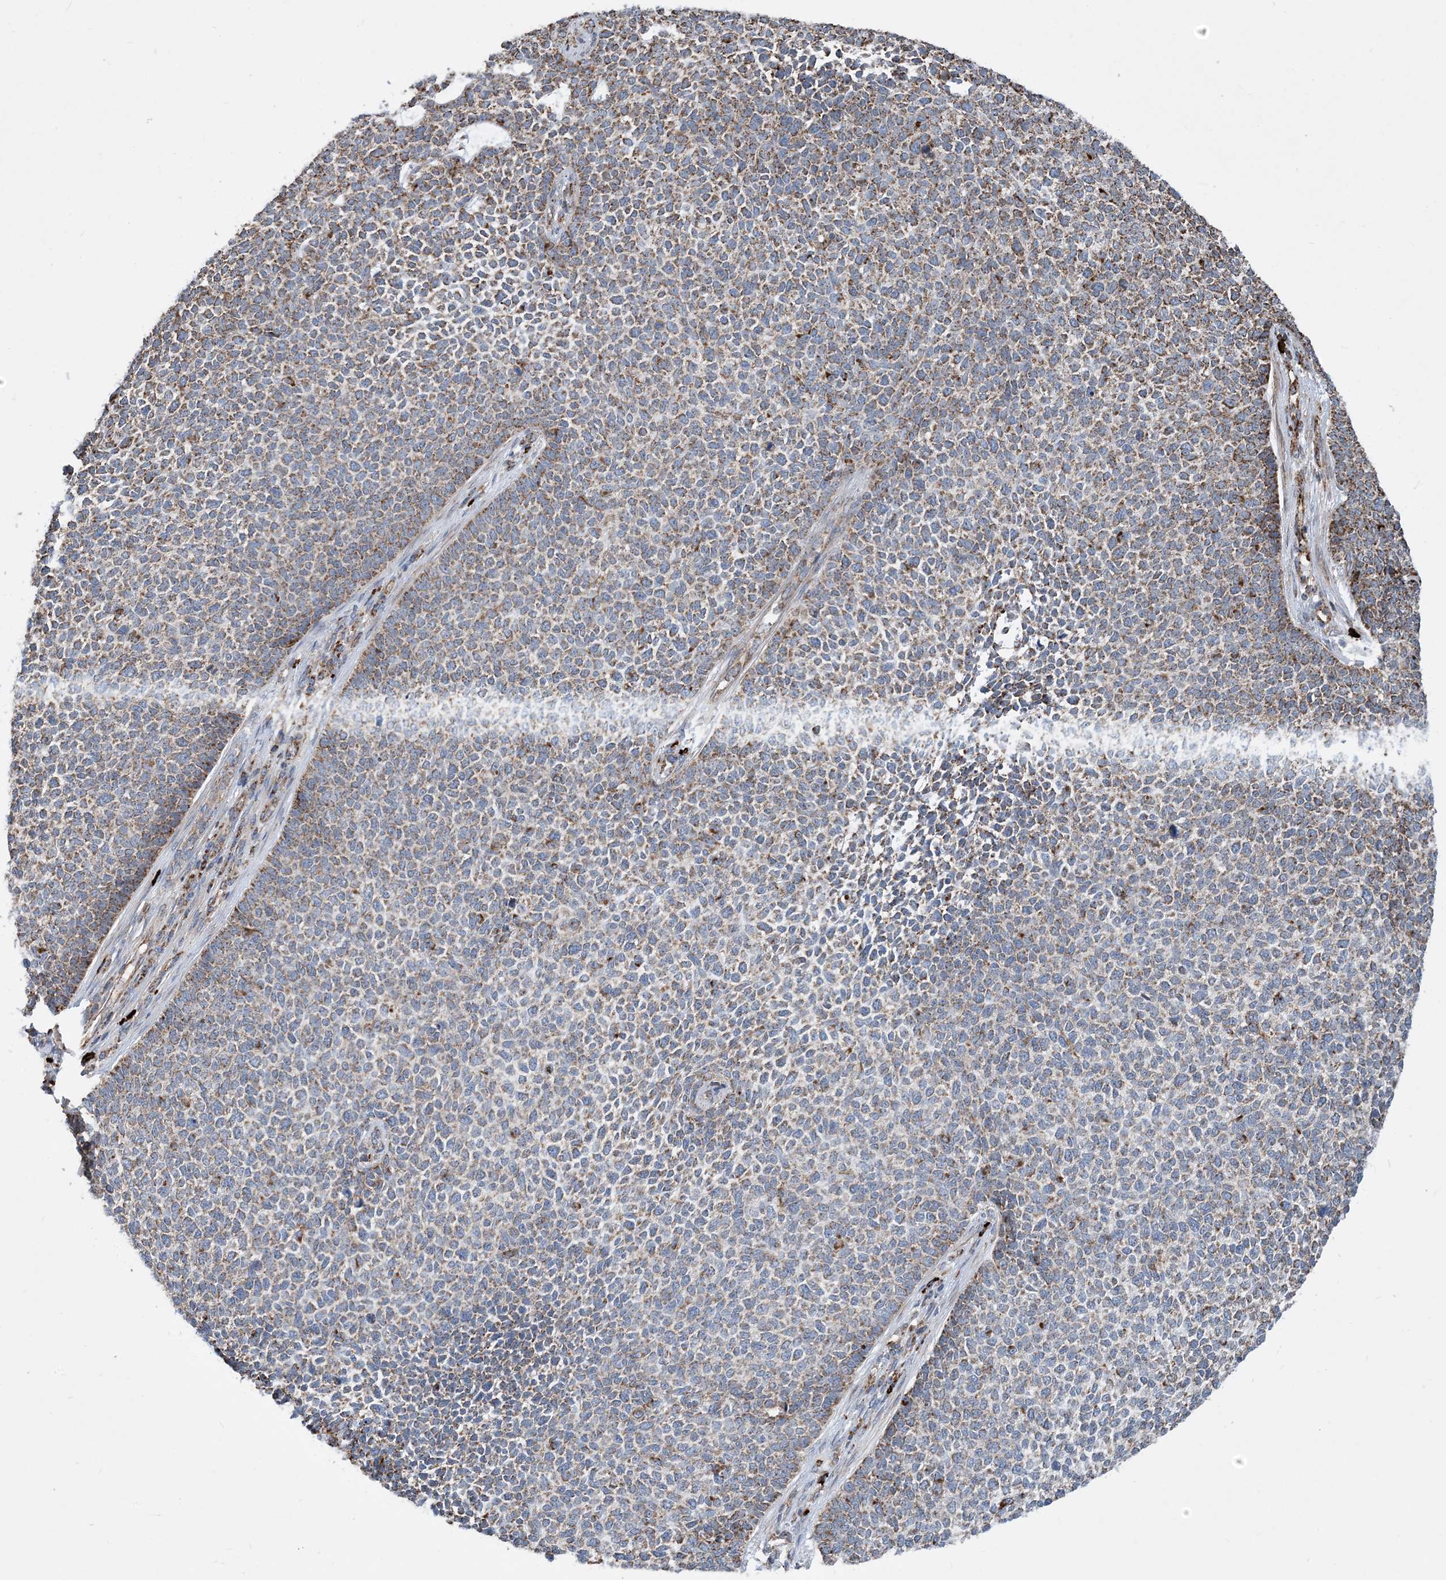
{"staining": {"intensity": "moderate", "quantity": "25%-75%", "location": "cytoplasmic/membranous"}, "tissue": "skin cancer", "cell_type": "Tumor cells", "image_type": "cancer", "snomed": [{"axis": "morphology", "description": "Basal cell carcinoma"}, {"axis": "topography", "description": "Skin"}], "caption": "Immunohistochemistry image of neoplastic tissue: human skin cancer (basal cell carcinoma) stained using immunohistochemistry (IHC) displays medium levels of moderate protein expression localized specifically in the cytoplasmic/membranous of tumor cells, appearing as a cytoplasmic/membranous brown color.", "gene": "PCDHGA1", "patient": {"sex": "female", "age": 84}}